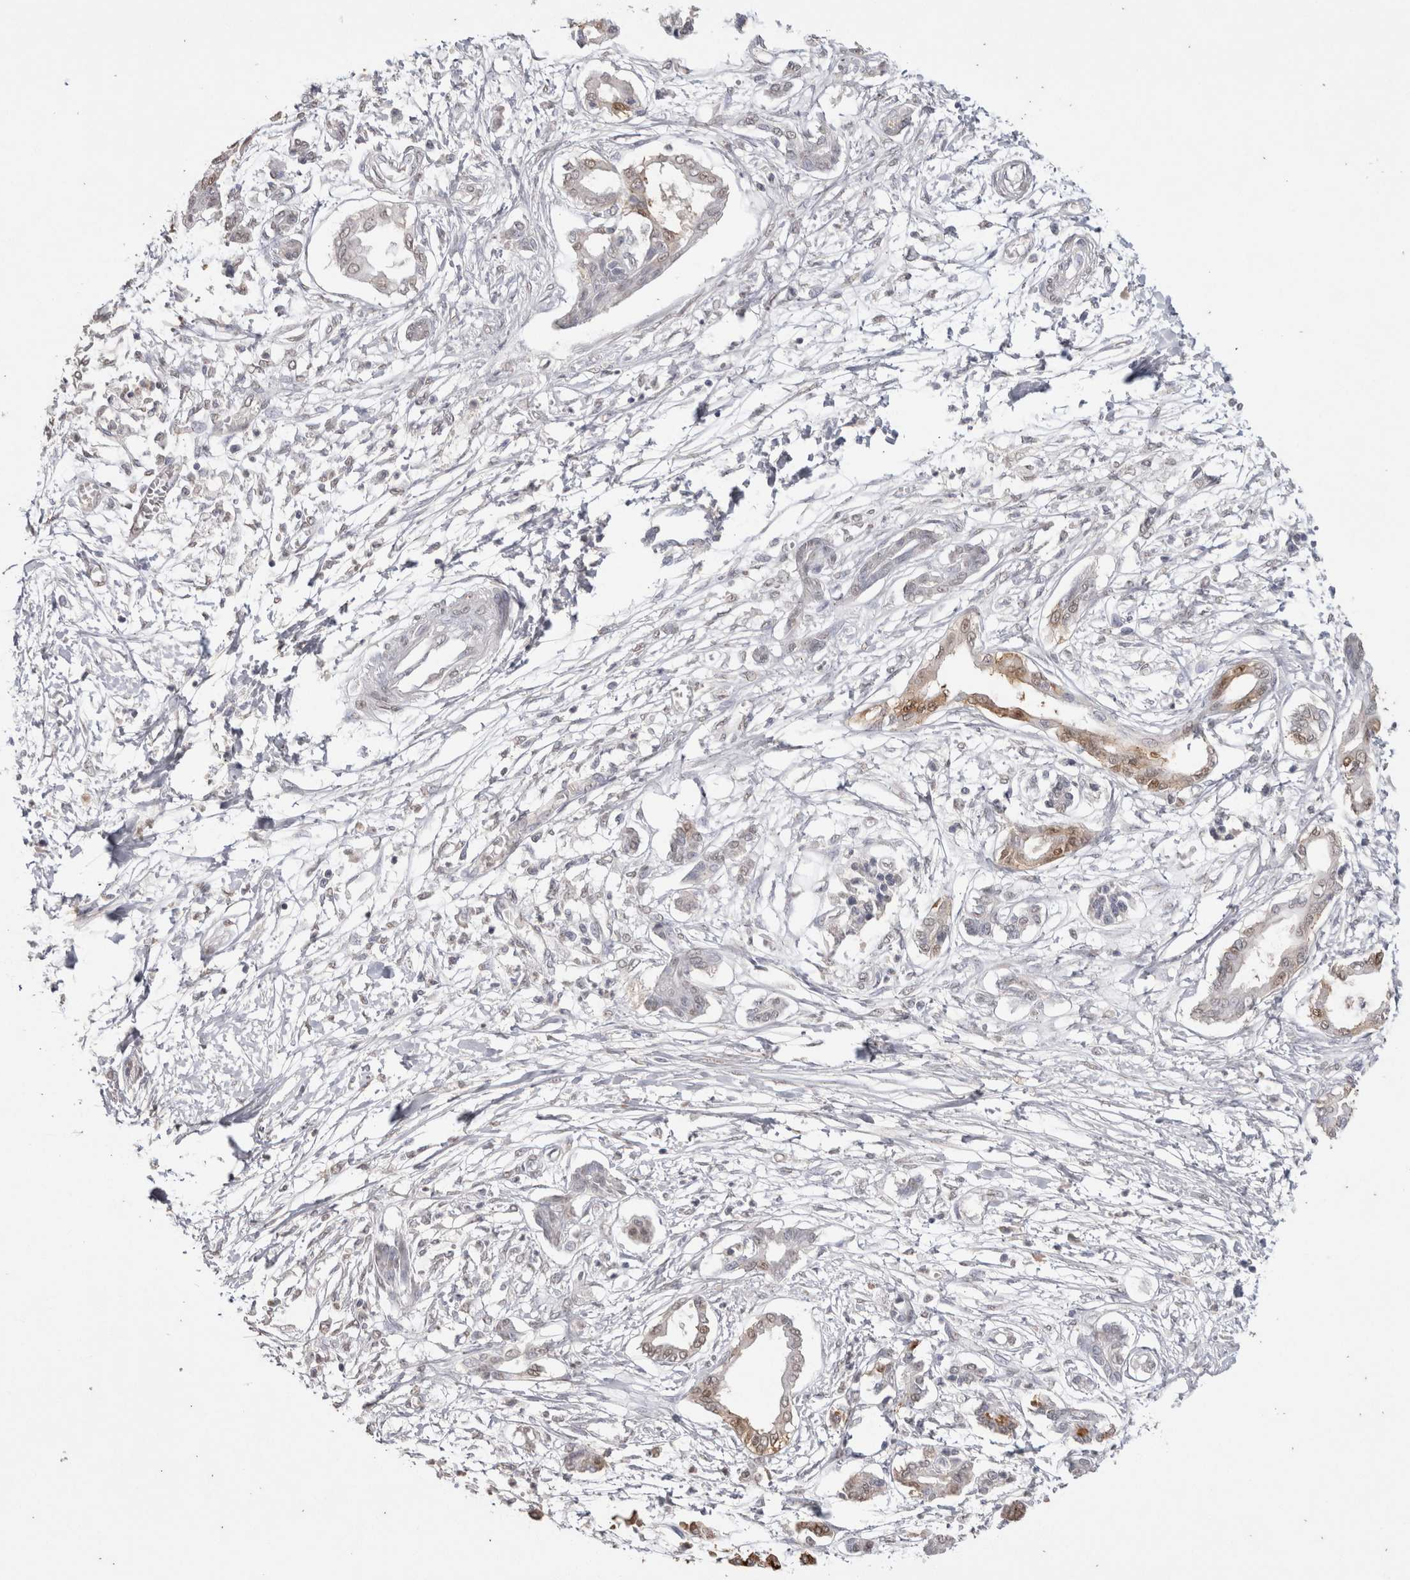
{"staining": {"intensity": "weak", "quantity": "<25%", "location": "nuclear"}, "tissue": "pancreatic cancer", "cell_type": "Tumor cells", "image_type": "cancer", "snomed": [{"axis": "morphology", "description": "Adenocarcinoma, NOS"}, {"axis": "topography", "description": "Pancreas"}], "caption": "Immunohistochemistry (IHC) of human pancreatic cancer demonstrates no positivity in tumor cells. (Brightfield microscopy of DAB (3,3'-diaminobenzidine) immunohistochemistry at high magnification).", "gene": "LGALS2", "patient": {"sex": "male", "age": 56}}